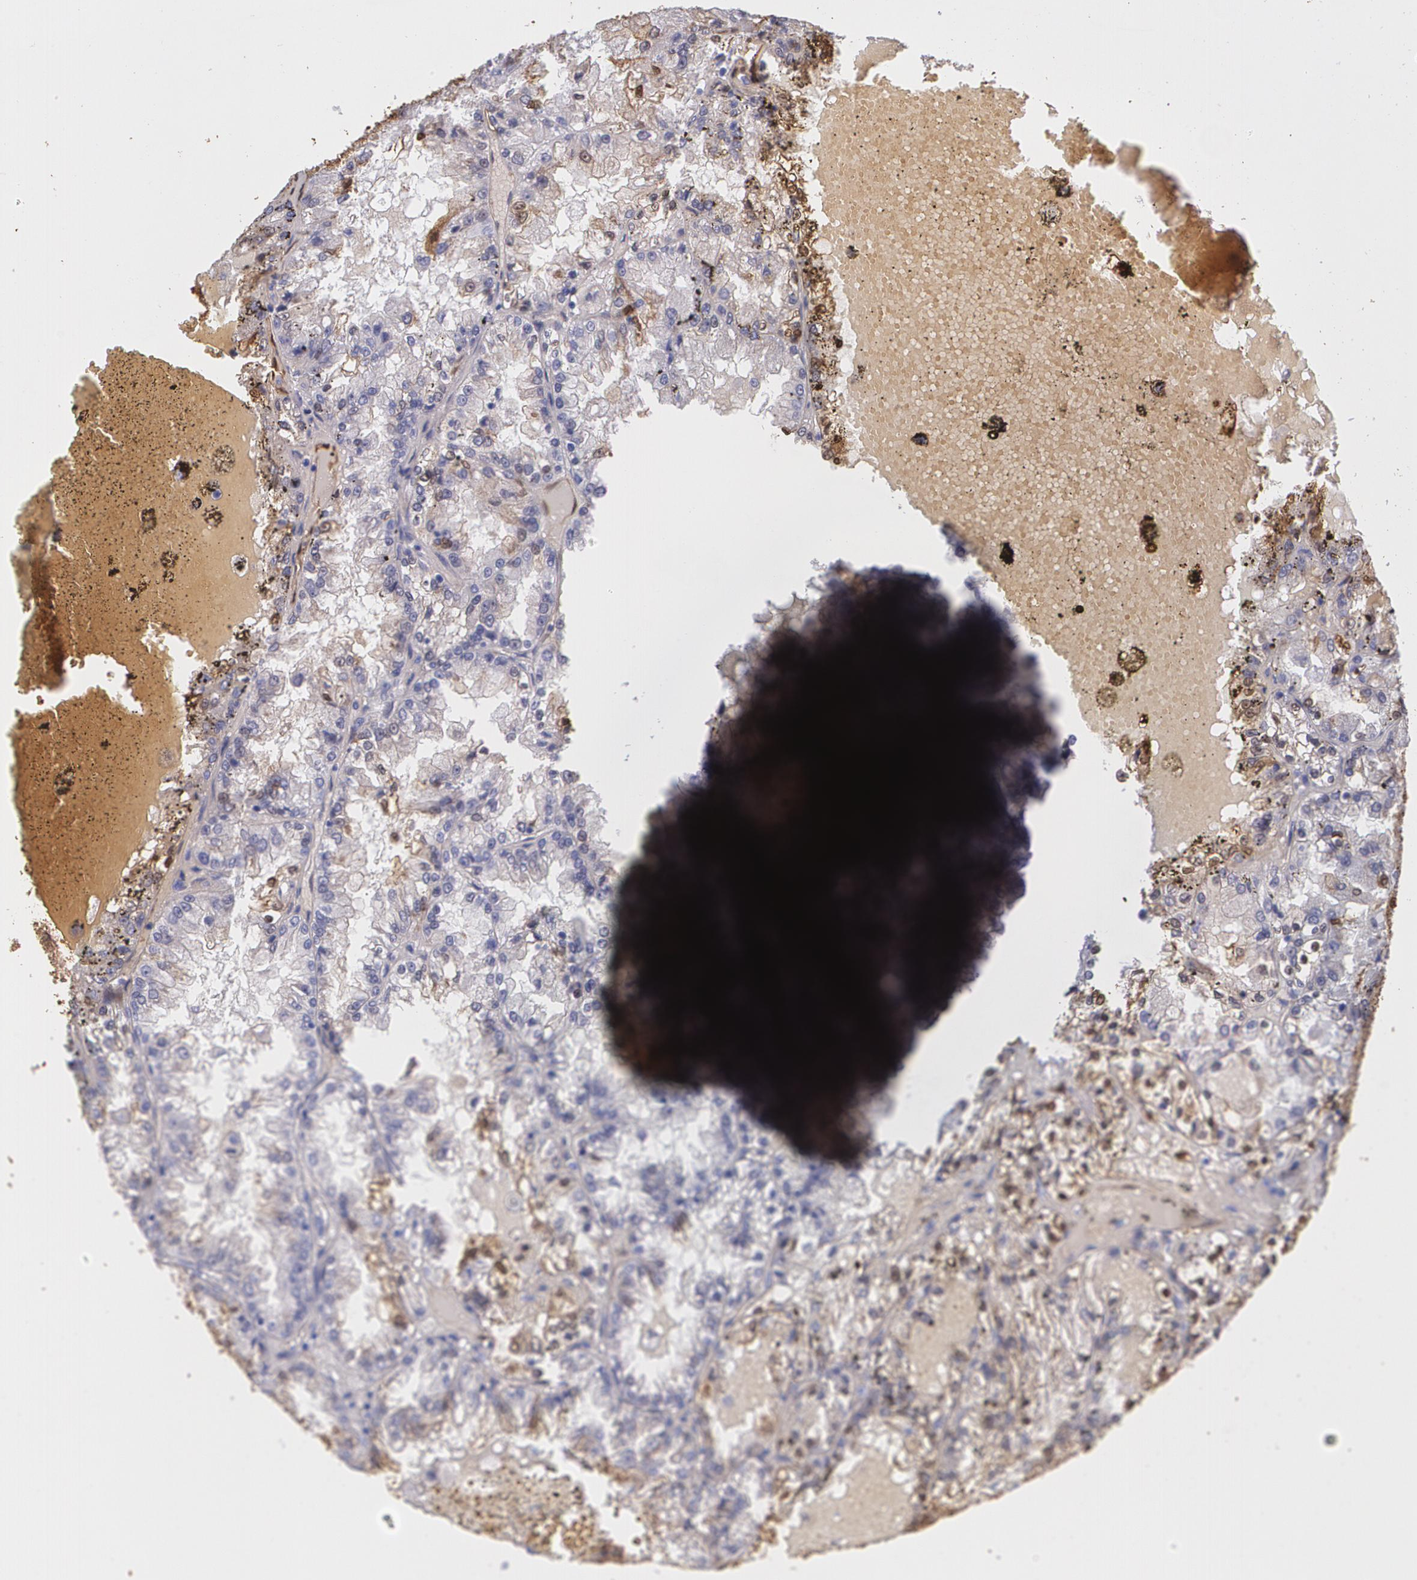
{"staining": {"intensity": "negative", "quantity": "none", "location": "none"}, "tissue": "renal cancer", "cell_type": "Tumor cells", "image_type": "cancer", "snomed": [{"axis": "morphology", "description": "Adenocarcinoma, NOS"}, {"axis": "topography", "description": "Kidney"}], "caption": "A high-resolution image shows immunohistochemistry (IHC) staining of adenocarcinoma (renal), which shows no significant staining in tumor cells.", "gene": "MMP2", "patient": {"sex": "female", "age": 56}}